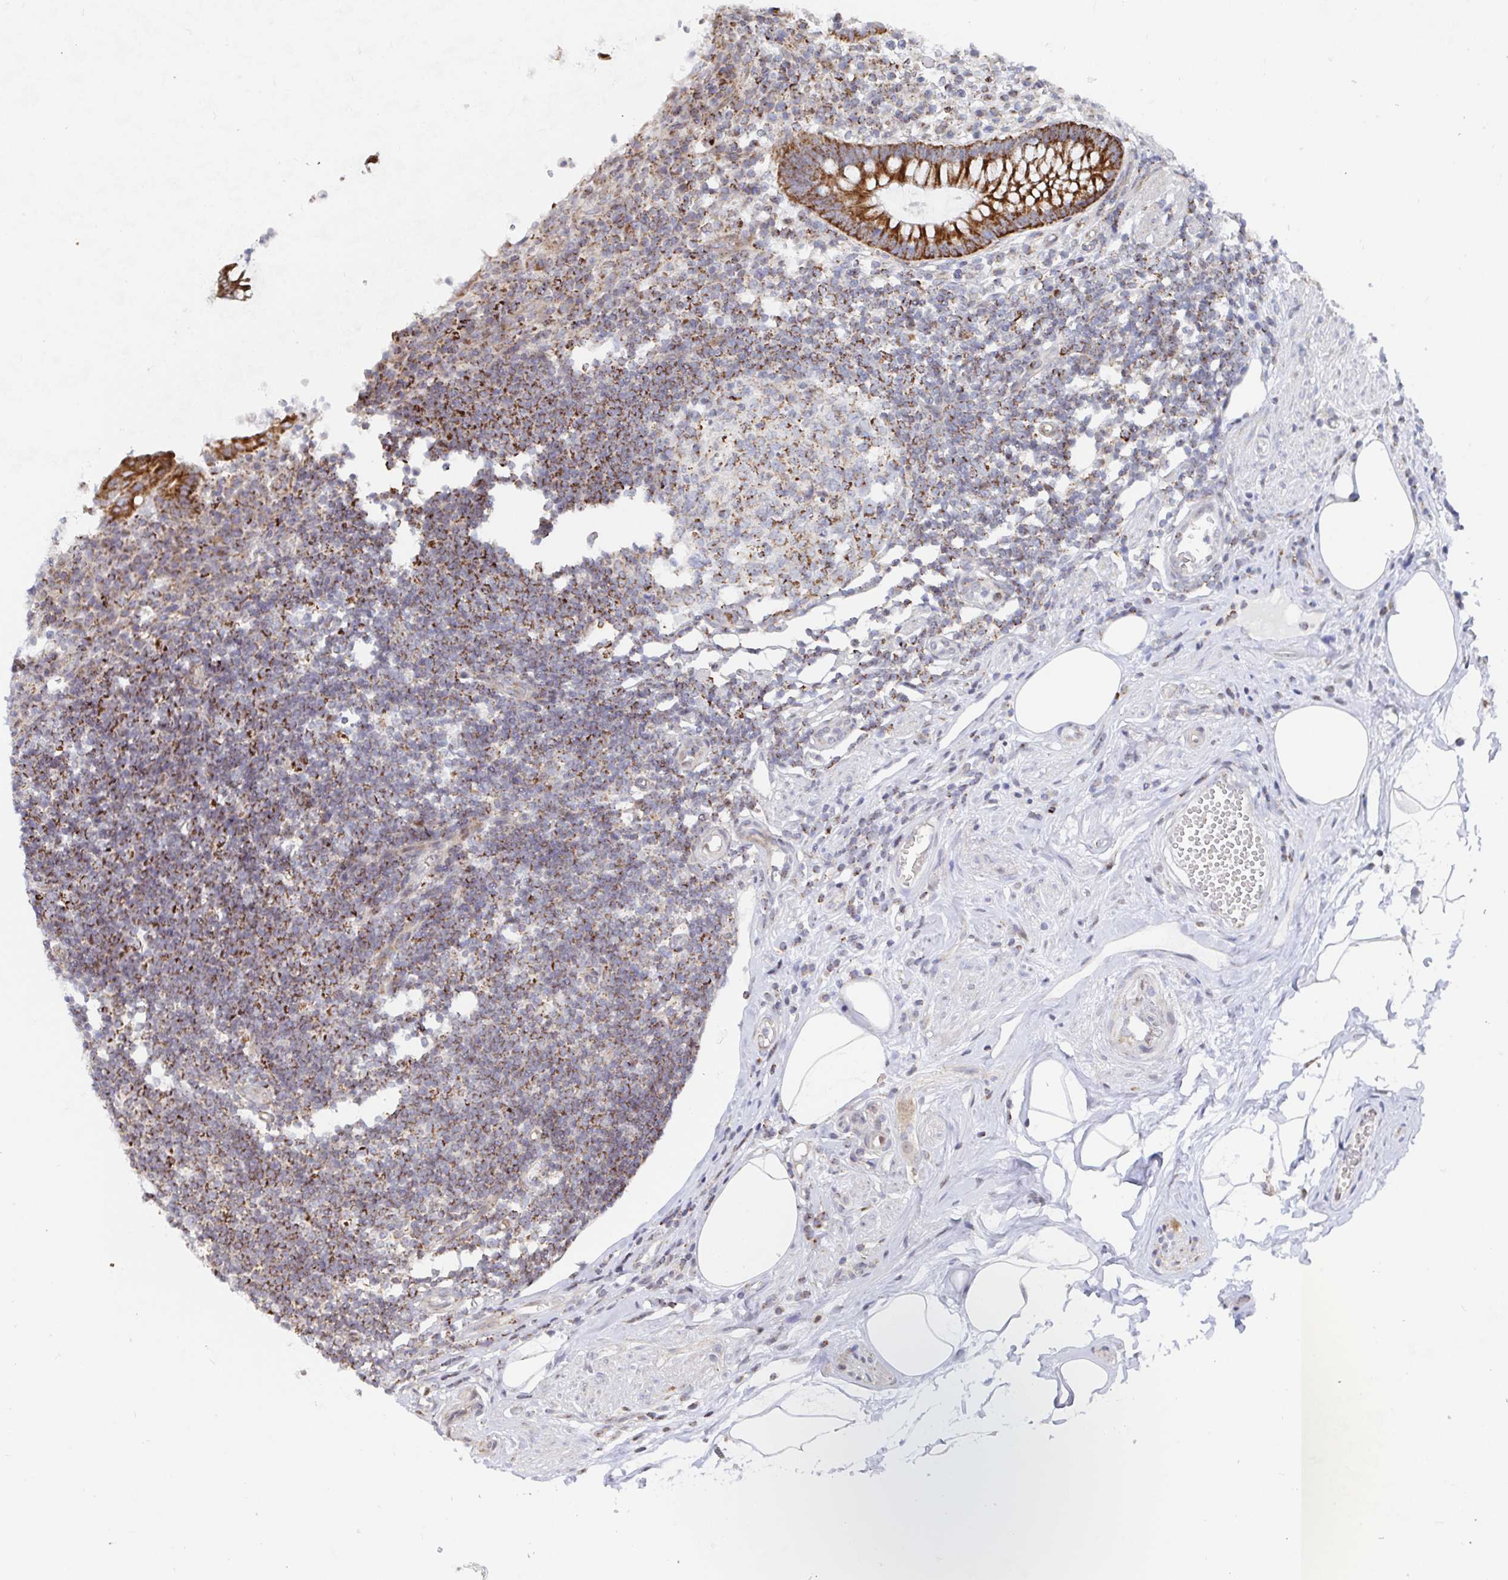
{"staining": {"intensity": "strong", "quantity": ">75%", "location": "cytoplasmic/membranous"}, "tissue": "appendix", "cell_type": "Glandular cells", "image_type": "normal", "snomed": [{"axis": "morphology", "description": "Normal tissue, NOS"}, {"axis": "topography", "description": "Appendix"}], "caption": "This histopathology image reveals immunohistochemistry (IHC) staining of normal appendix, with high strong cytoplasmic/membranous positivity in about >75% of glandular cells.", "gene": "STARD8", "patient": {"sex": "female", "age": 56}}